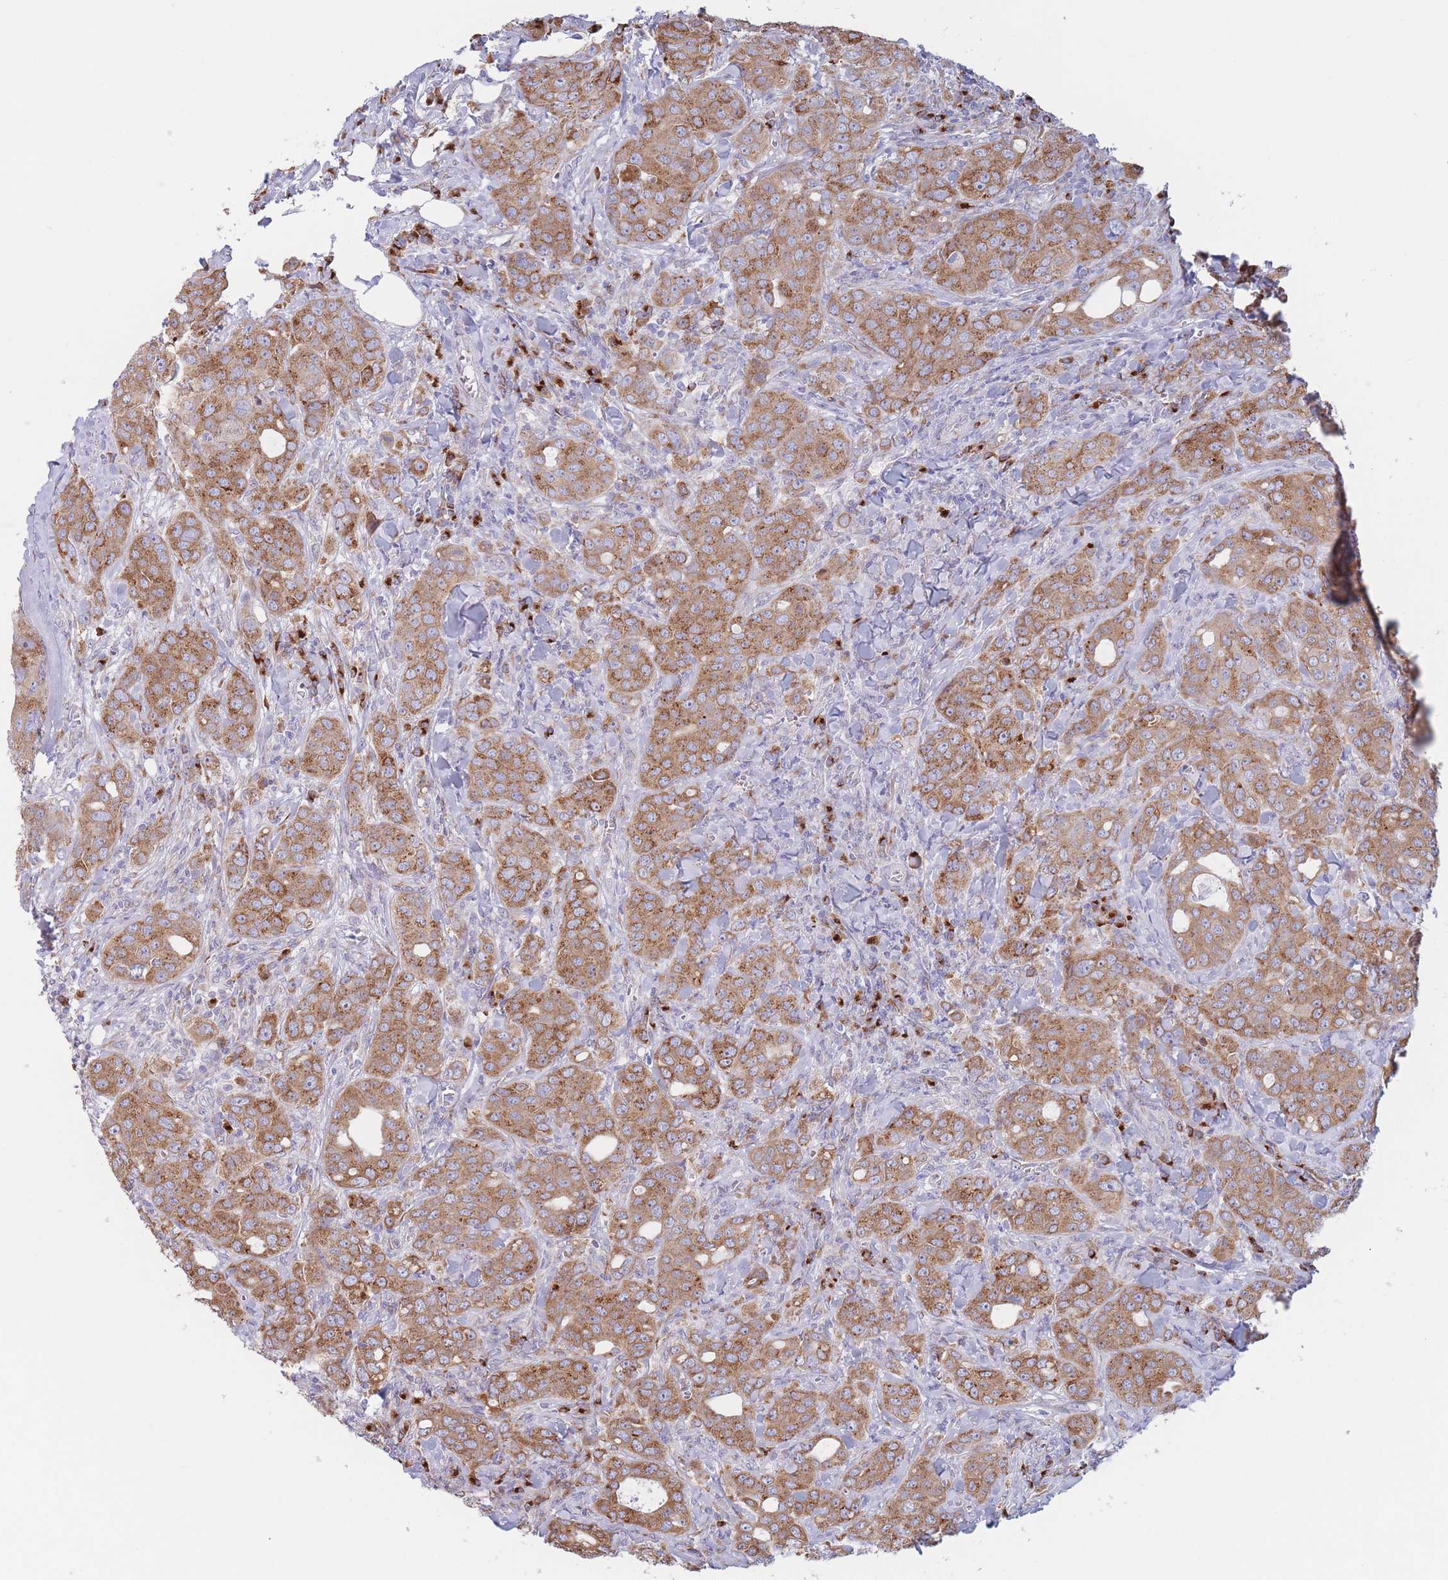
{"staining": {"intensity": "moderate", "quantity": ">75%", "location": "cytoplasmic/membranous"}, "tissue": "breast cancer", "cell_type": "Tumor cells", "image_type": "cancer", "snomed": [{"axis": "morphology", "description": "Duct carcinoma"}, {"axis": "topography", "description": "Breast"}], "caption": "Tumor cells reveal moderate cytoplasmic/membranous expression in about >75% of cells in breast cancer (intraductal carcinoma).", "gene": "MRPL30", "patient": {"sex": "female", "age": 43}}